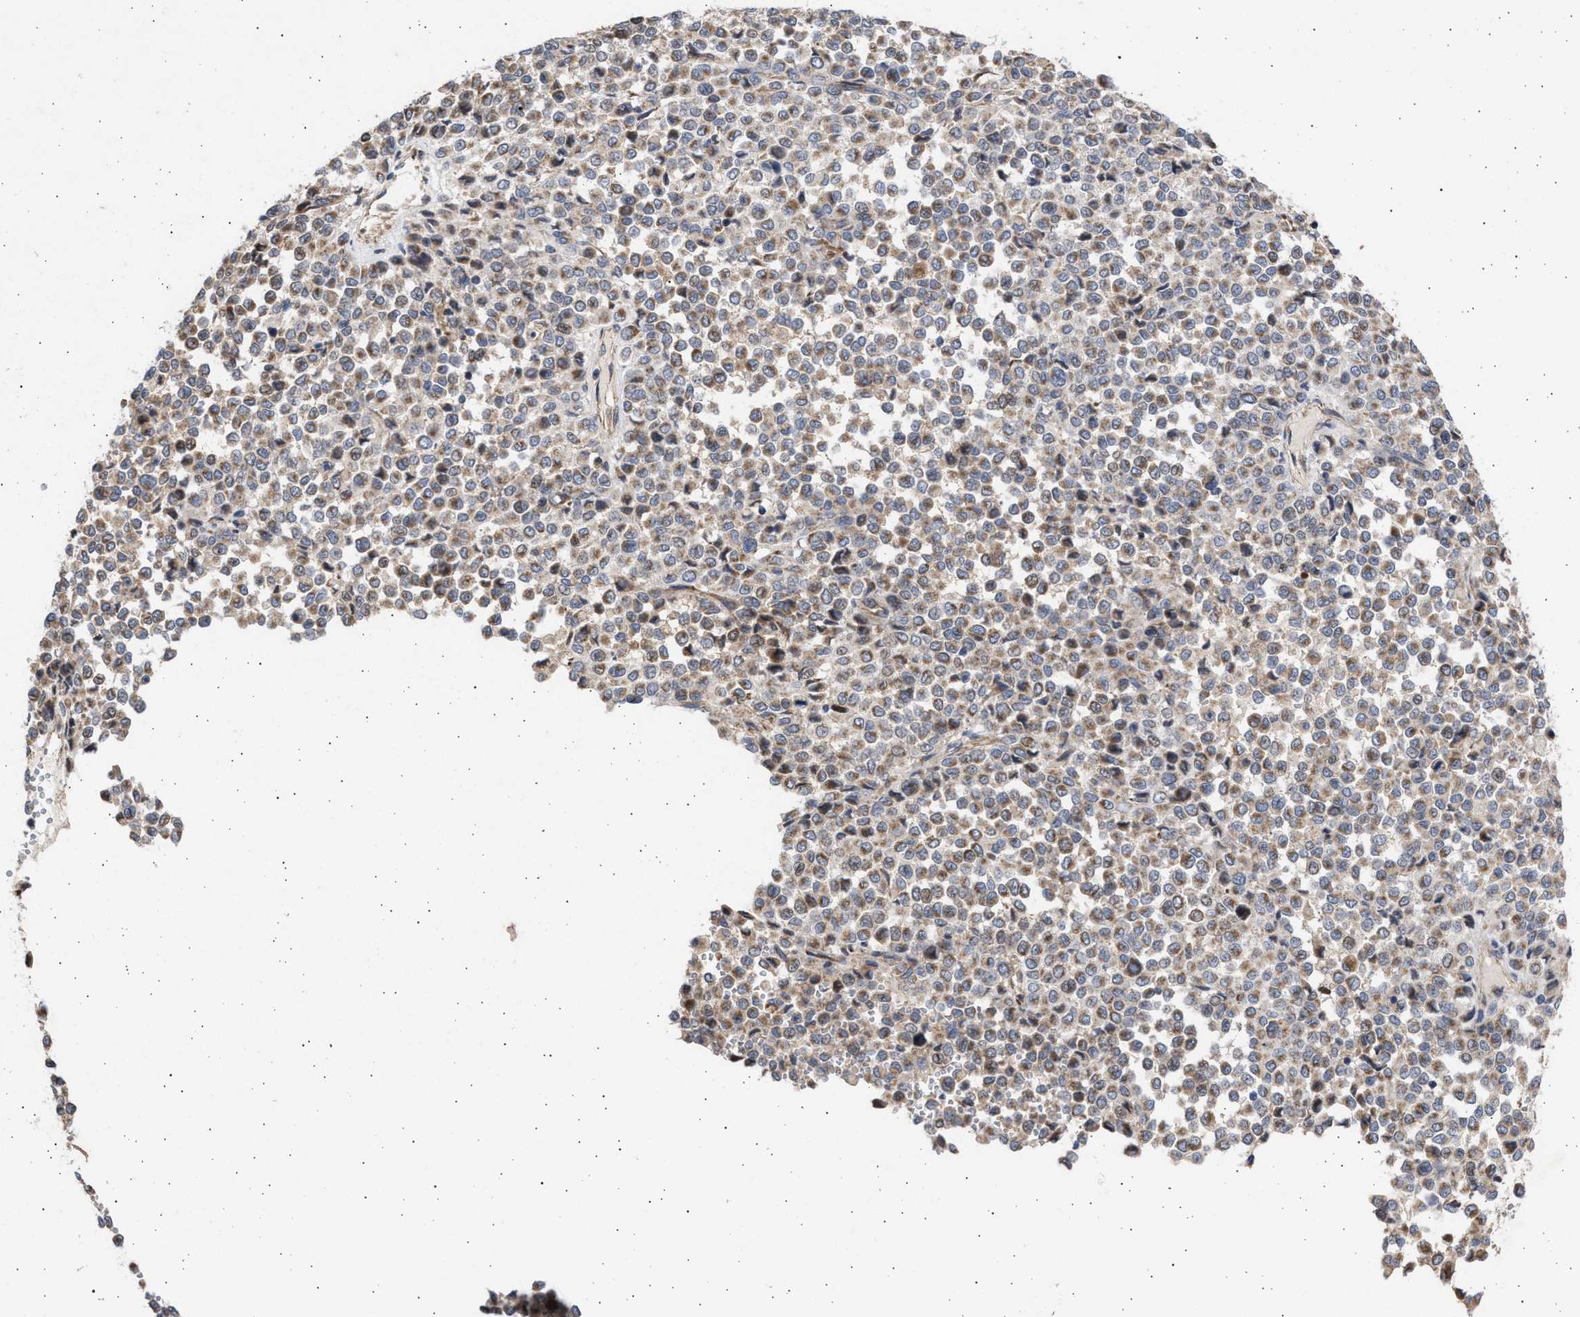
{"staining": {"intensity": "moderate", "quantity": ">75%", "location": "cytoplasmic/membranous"}, "tissue": "melanoma", "cell_type": "Tumor cells", "image_type": "cancer", "snomed": [{"axis": "morphology", "description": "Malignant melanoma, Metastatic site"}, {"axis": "topography", "description": "Pancreas"}], "caption": "Protein expression analysis of human malignant melanoma (metastatic site) reveals moderate cytoplasmic/membranous positivity in about >75% of tumor cells.", "gene": "TTC19", "patient": {"sex": "female", "age": 30}}